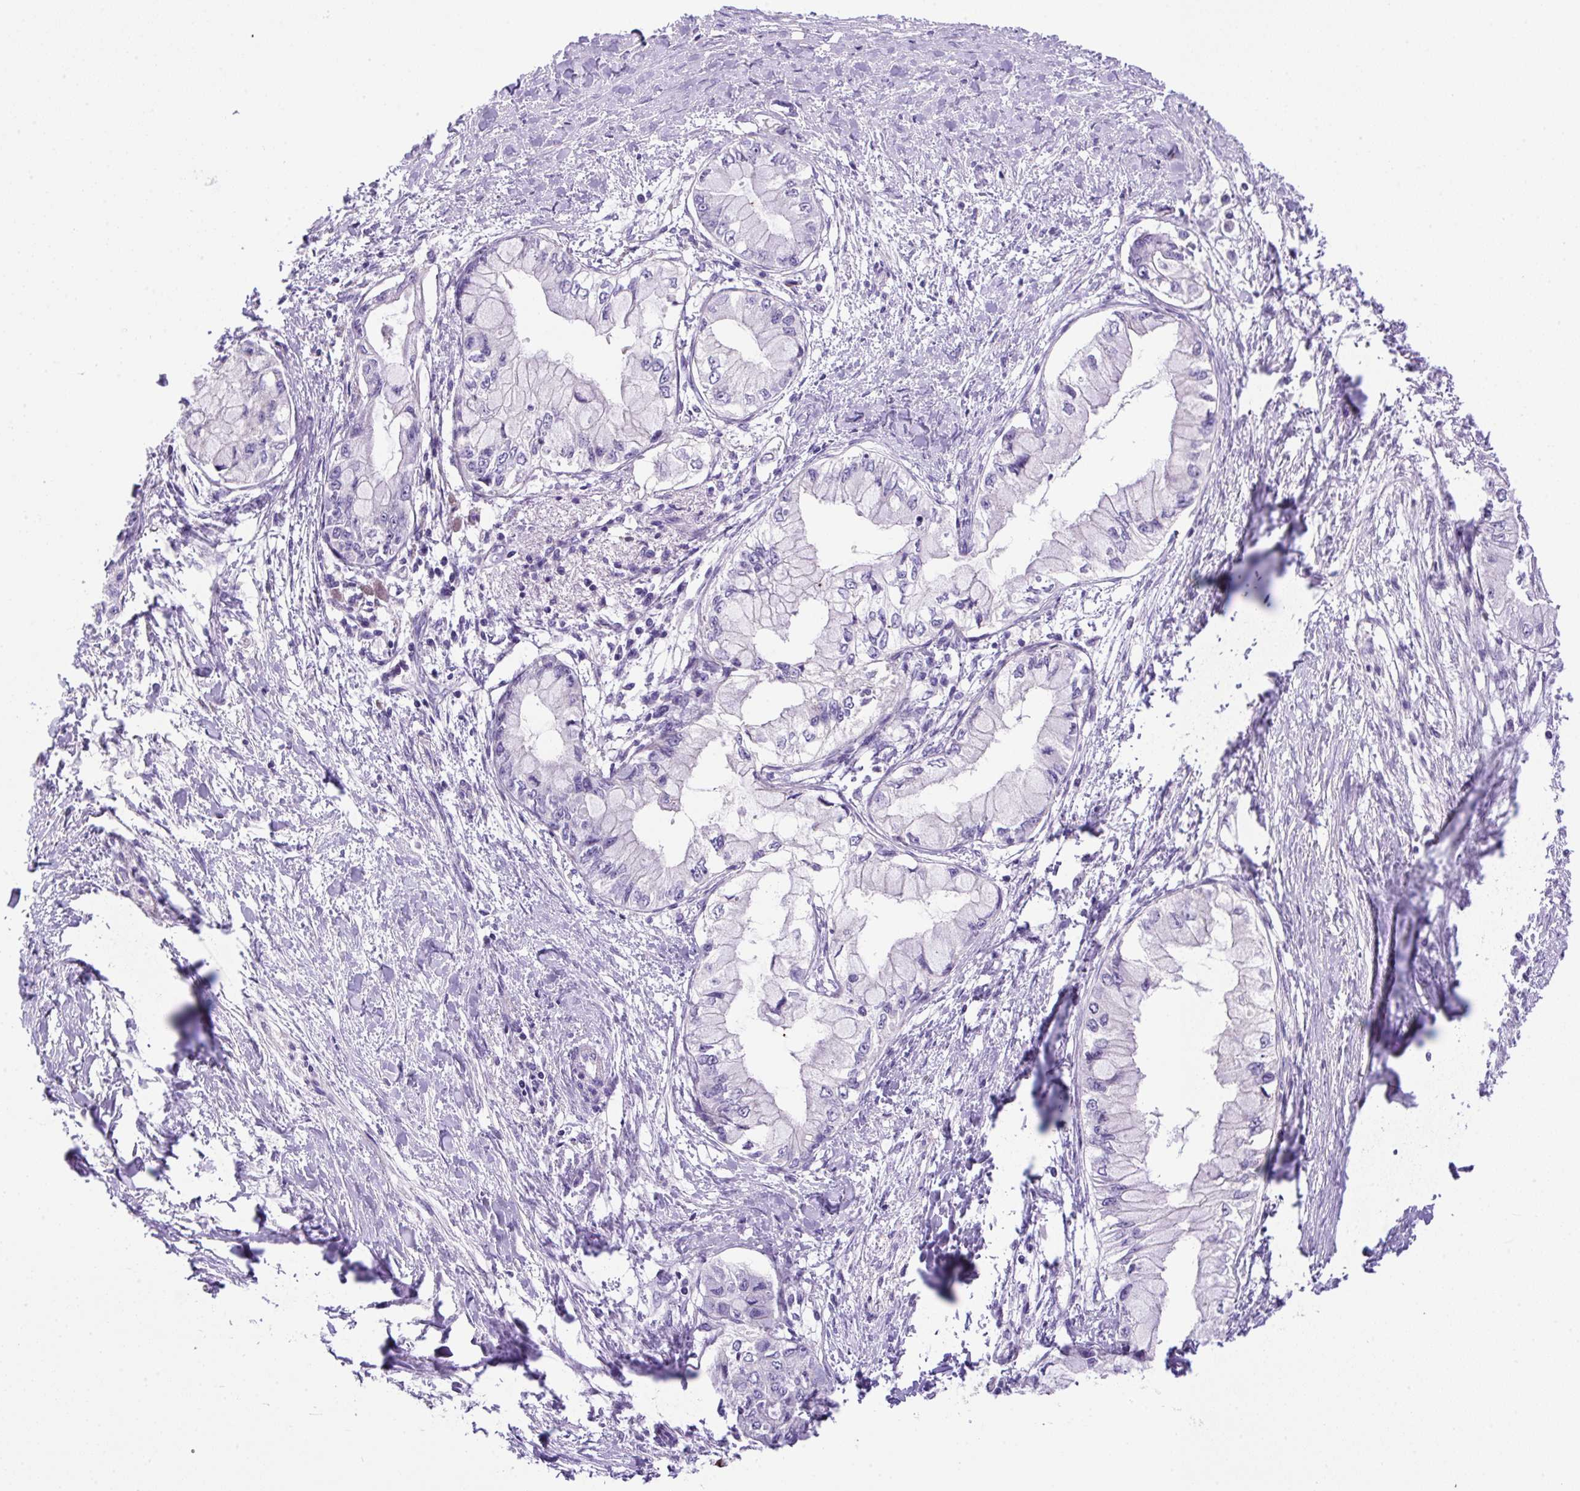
{"staining": {"intensity": "negative", "quantity": "none", "location": "none"}, "tissue": "pancreatic cancer", "cell_type": "Tumor cells", "image_type": "cancer", "snomed": [{"axis": "morphology", "description": "Adenocarcinoma, NOS"}, {"axis": "topography", "description": "Pancreas"}], "caption": "This histopathology image is of adenocarcinoma (pancreatic) stained with immunohistochemistry (IHC) to label a protein in brown with the nuclei are counter-stained blue. There is no positivity in tumor cells.", "gene": "NPTN", "patient": {"sex": "male", "age": 48}}